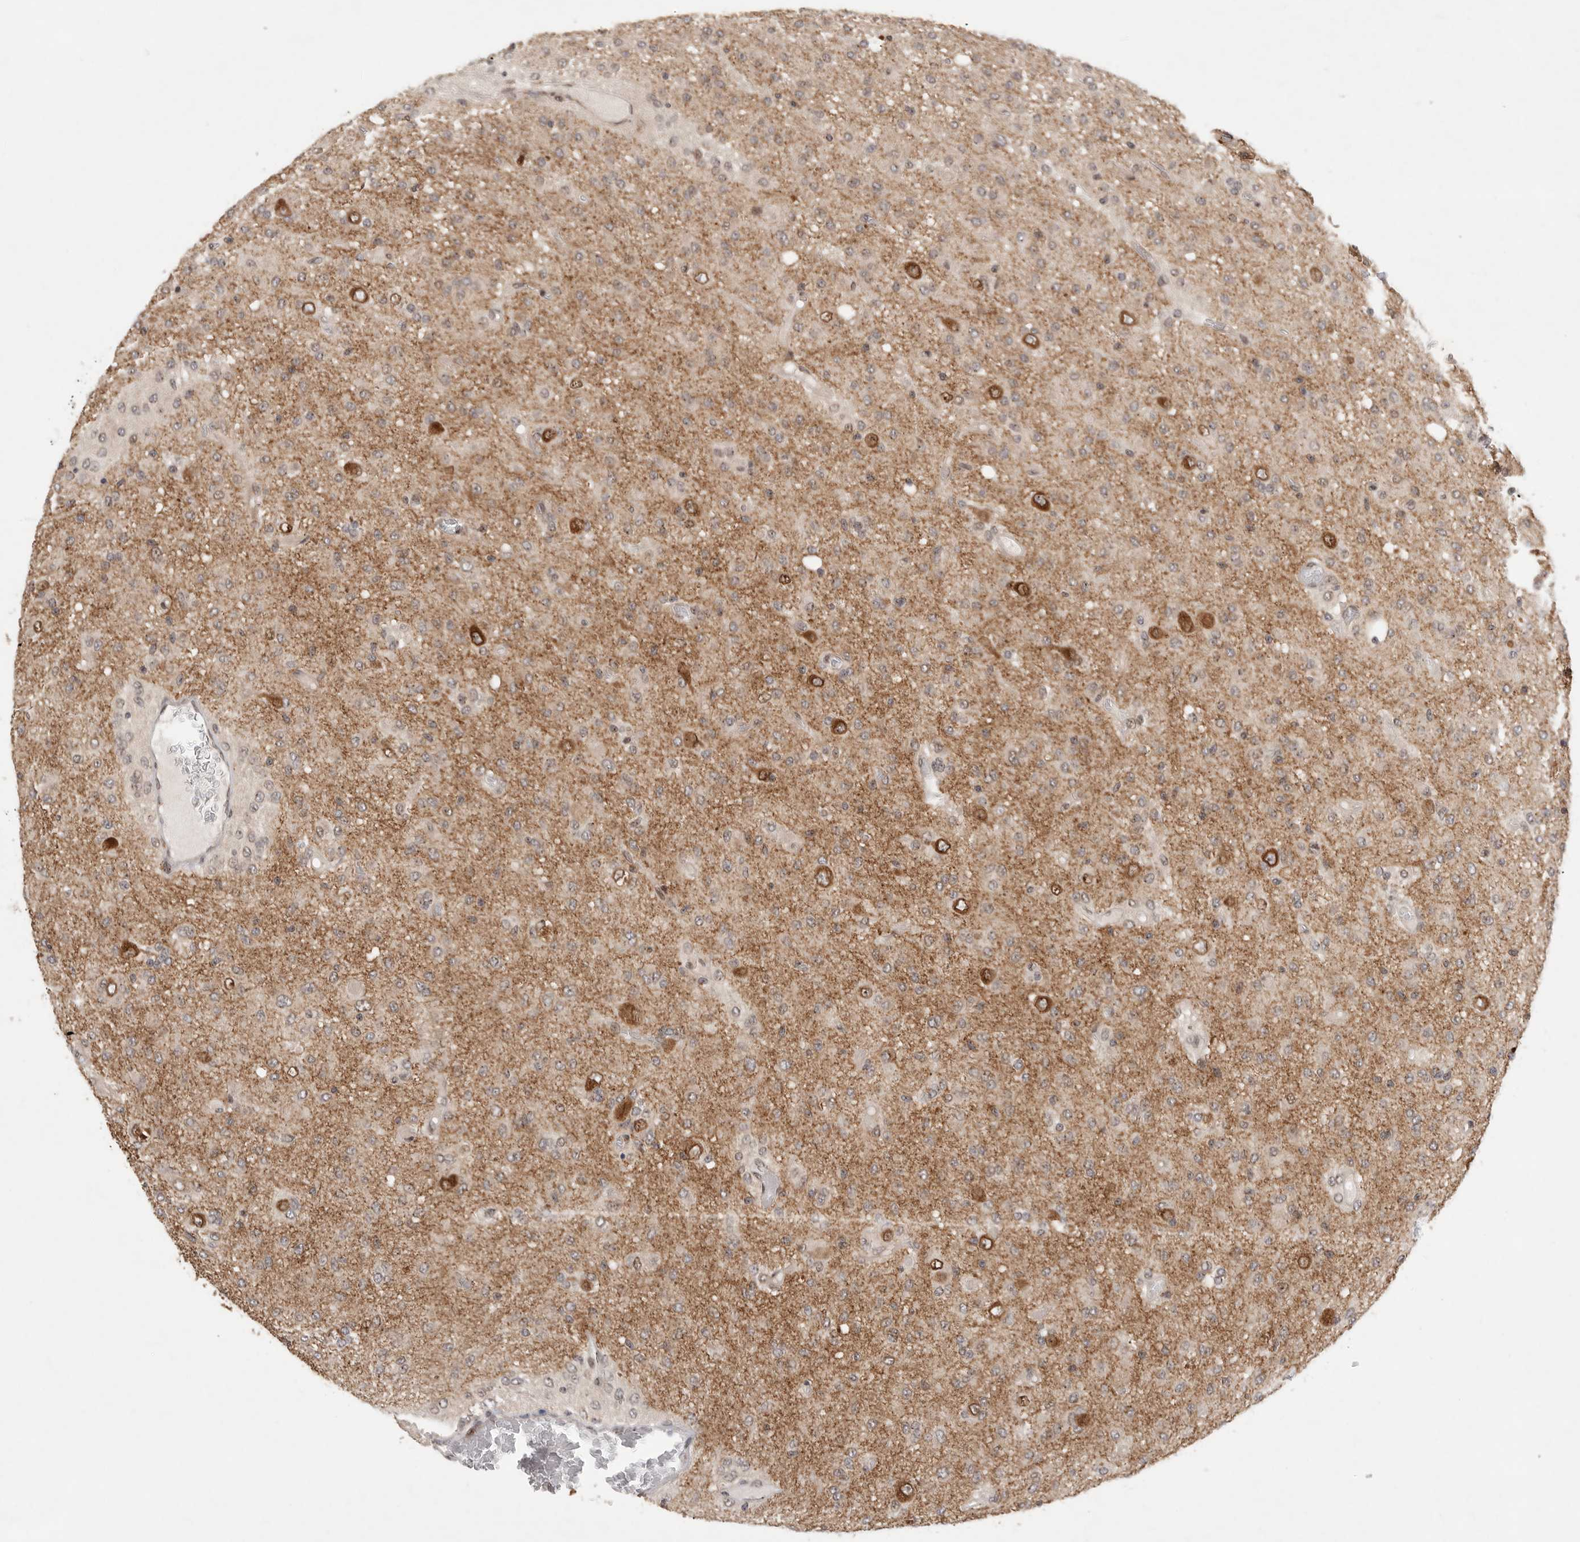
{"staining": {"intensity": "negative", "quantity": "none", "location": "none"}, "tissue": "glioma", "cell_type": "Tumor cells", "image_type": "cancer", "snomed": [{"axis": "morphology", "description": "Glioma, malignant, High grade"}, {"axis": "topography", "description": "Brain"}], "caption": "Immunohistochemistry of malignant high-grade glioma demonstrates no staining in tumor cells.", "gene": "LEMD3", "patient": {"sex": "female", "age": 59}}